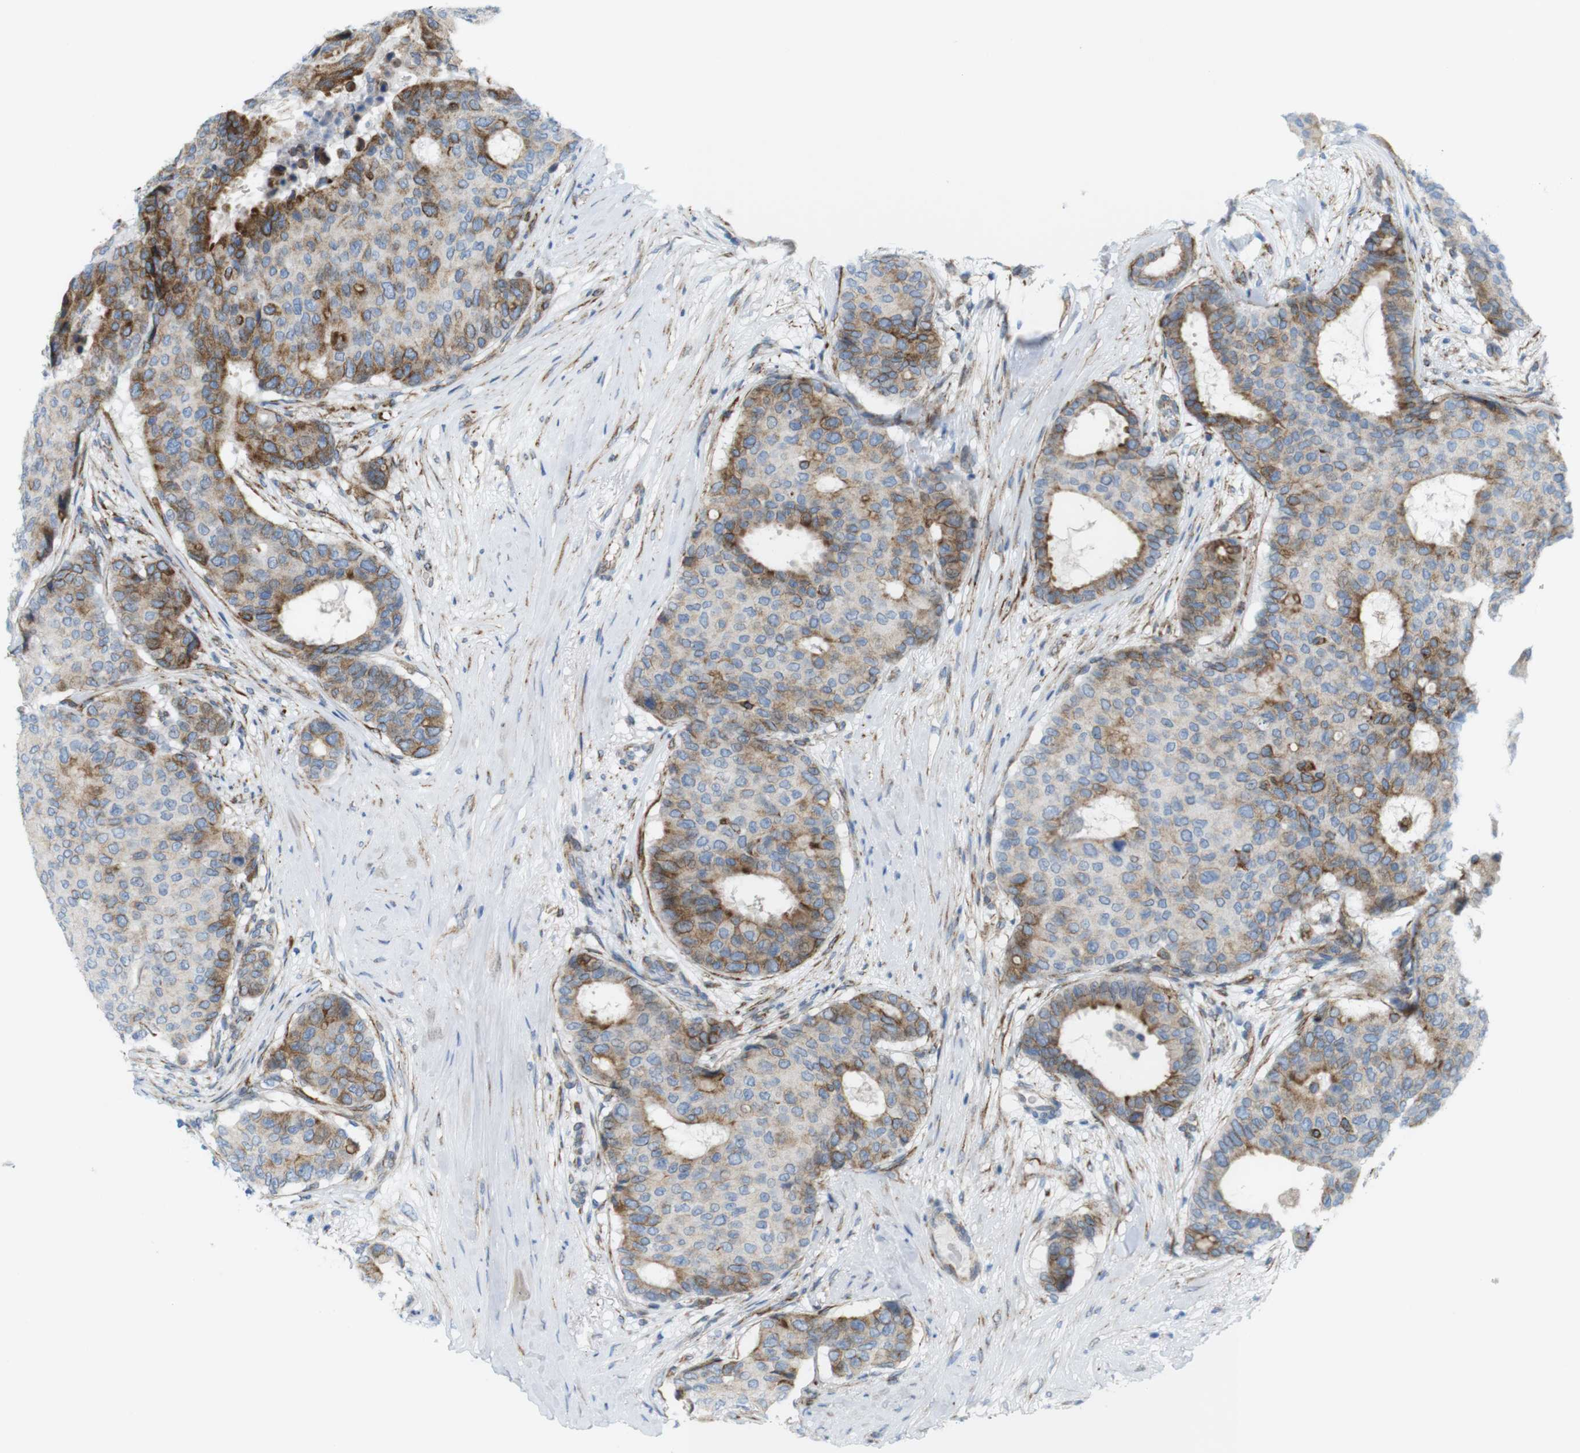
{"staining": {"intensity": "moderate", "quantity": "25%-75%", "location": "cytoplasmic/membranous"}, "tissue": "breast cancer", "cell_type": "Tumor cells", "image_type": "cancer", "snomed": [{"axis": "morphology", "description": "Duct carcinoma"}, {"axis": "topography", "description": "Breast"}], "caption": "Breast cancer (infiltrating ductal carcinoma) stained with IHC shows moderate cytoplasmic/membranous staining in about 25%-75% of tumor cells.", "gene": "MYH9", "patient": {"sex": "female", "age": 75}}